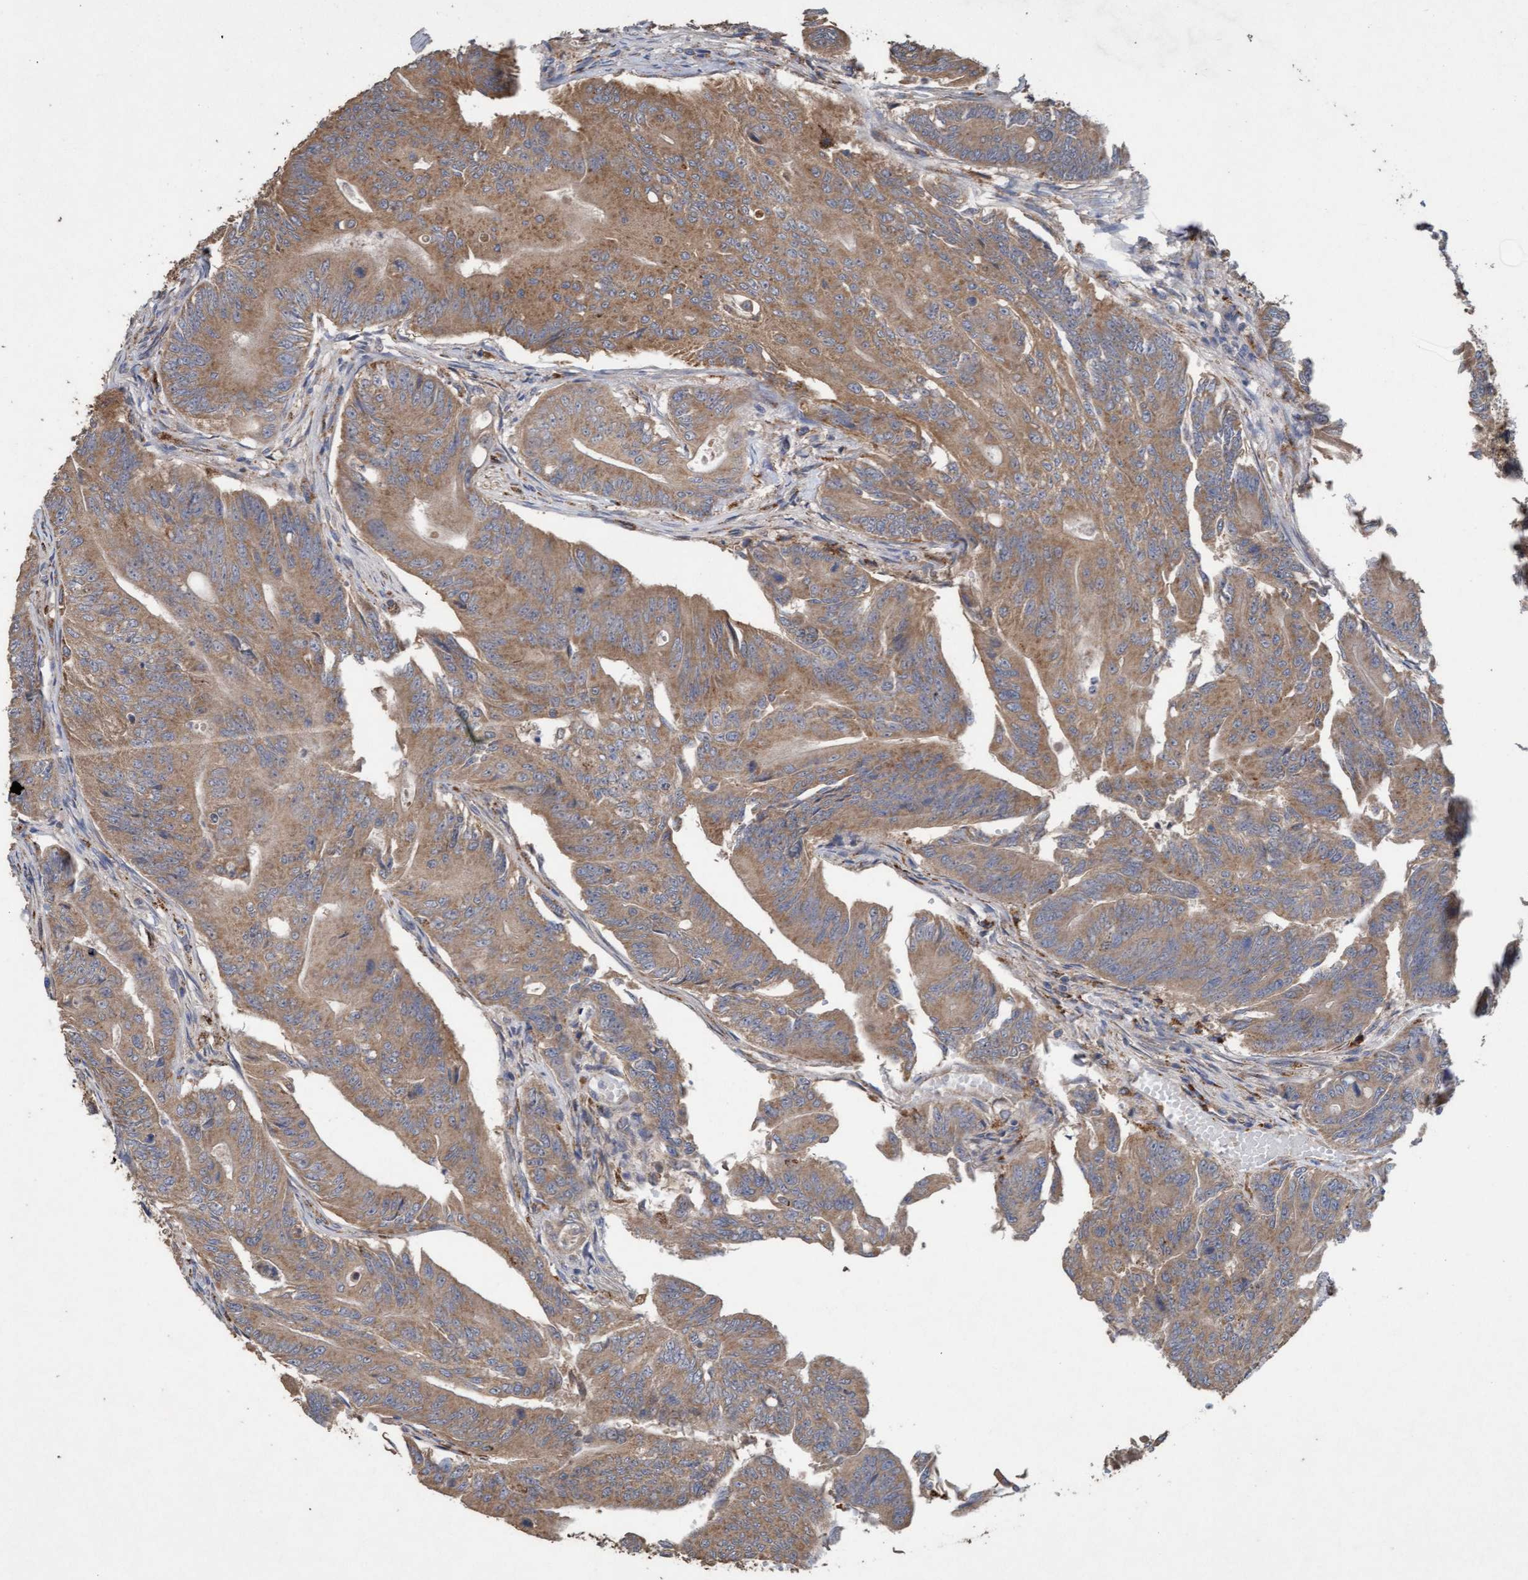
{"staining": {"intensity": "moderate", "quantity": ">75%", "location": "cytoplasmic/membranous"}, "tissue": "colorectal cancer", "cell_type": "Tumor cells", "image_type": "cancer", "snomed": [{"axis": "morphology", "description": "Adenoma, NOS"}, {"axis": "morphology", "description": "Adenocarcinoma, NOS"}, {"axis": "topography", "description": "Colon"}], "caption": "This photomicrograph demonstrates immunohistochemistry staining of human colorectal adenocarcinoma, with medium moderate cytoplasmic/membranous expression in about >75% of tumor cells.", "gene": "ATPAF2", "patient": {"sex": "male", "age": 79}}